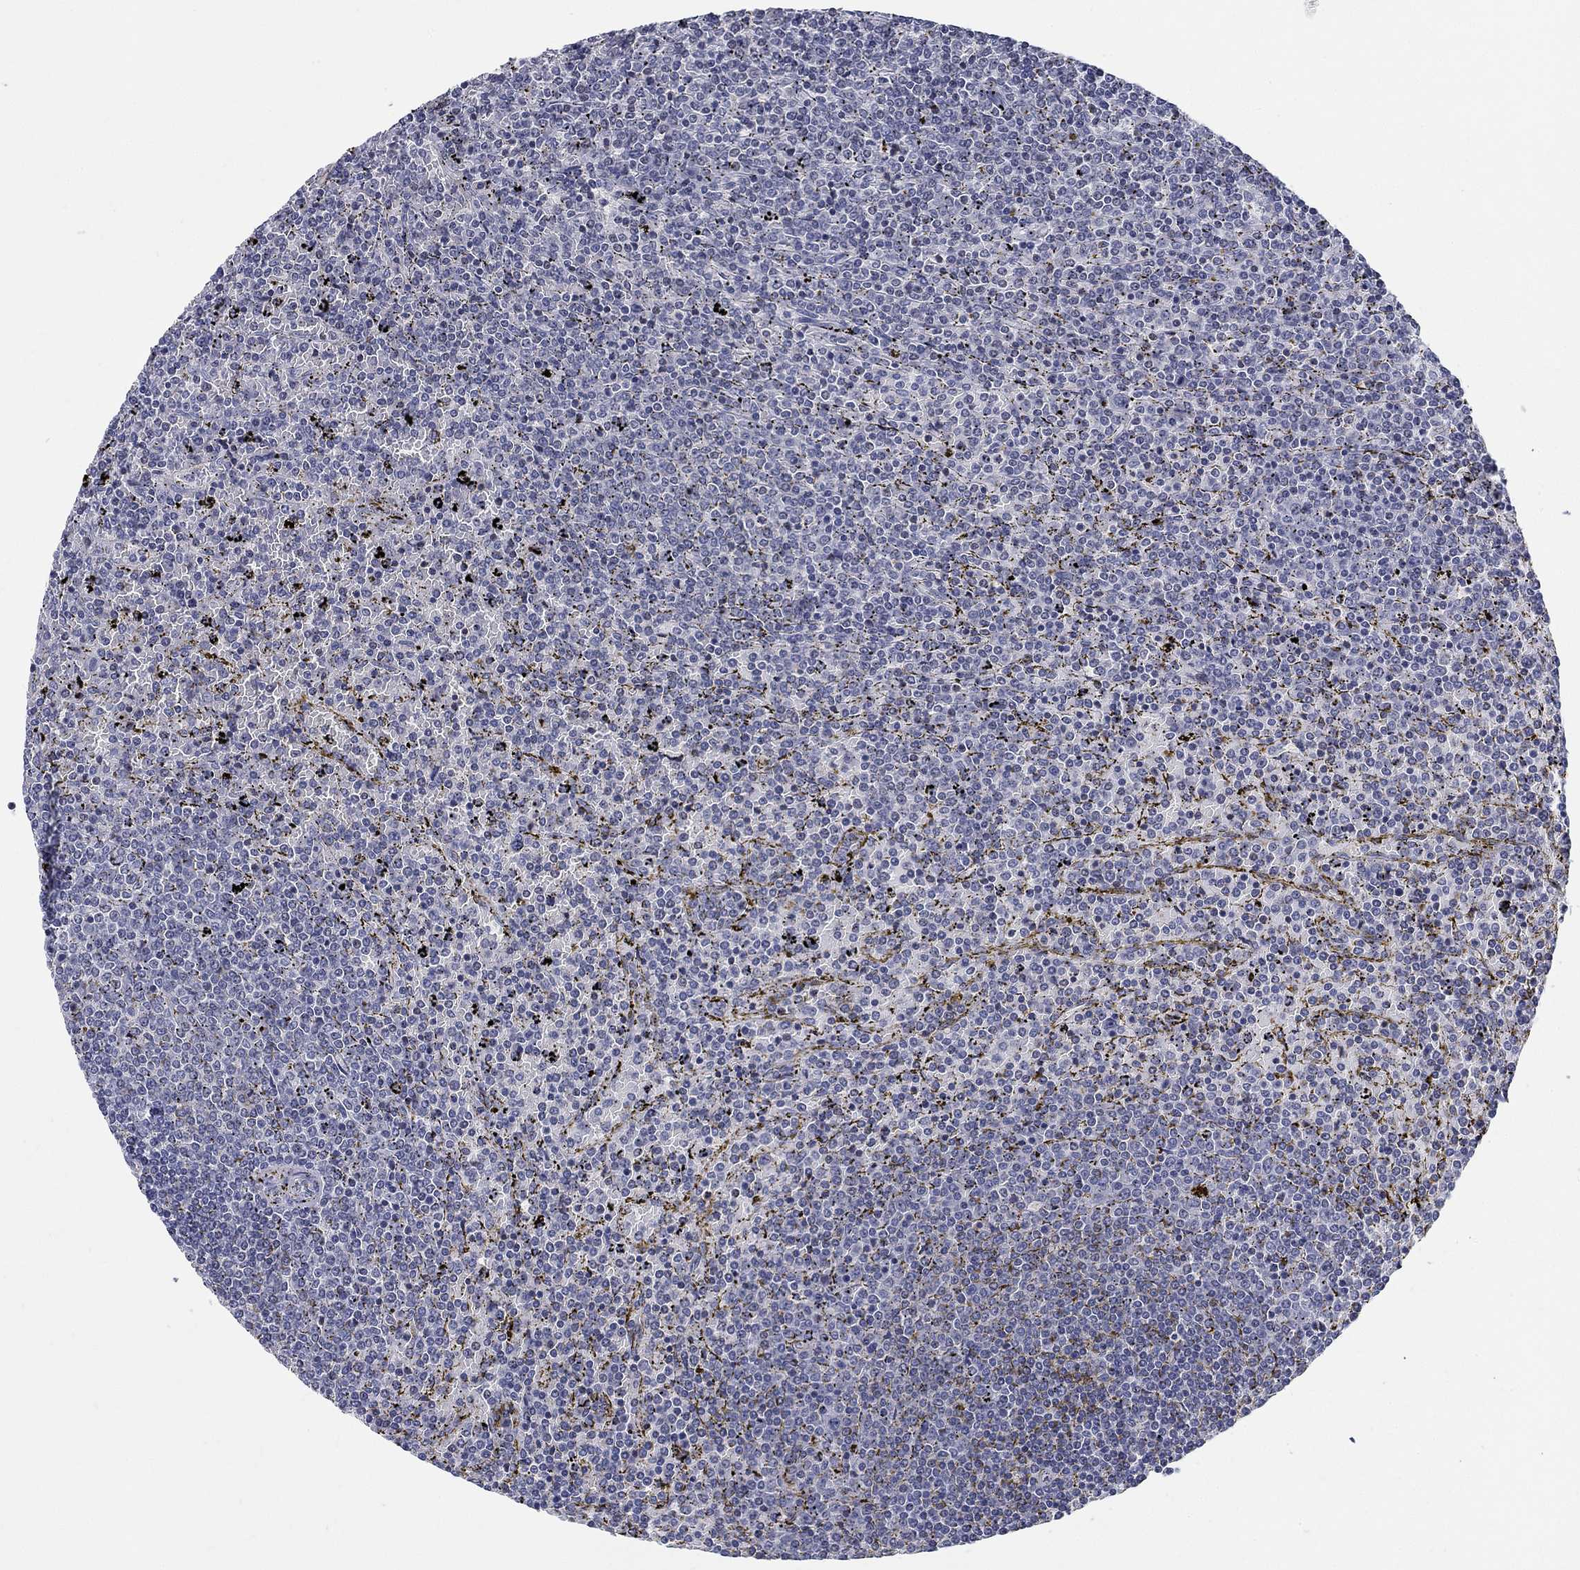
{"staining": {"intensity": "negative", "quantity": "none", "location": "none"}, "tissue": "lymphoma", "cell_type": "Tumor cells", "image_type": "cancer", "snomed": [{"axis": "morphology", "description": "Malignant lymphoma, non-Hodgkin's type, Low grade"}, {"axis": "topography", "description": "Spleen"}], "caption": "A micrograph of human malignant lymphoma, non-Hodgkin's type (low-grade) is negative for staining in tumor cells. (Stains: DAB (3,3'-diaminobenzidine) immunohistochemistry with hematoxylin counter stain, Microscopy: brightfield microscopy at high magnification).", "gene": "SMIM18", "patient": {"sex": "female", "age": 77}}